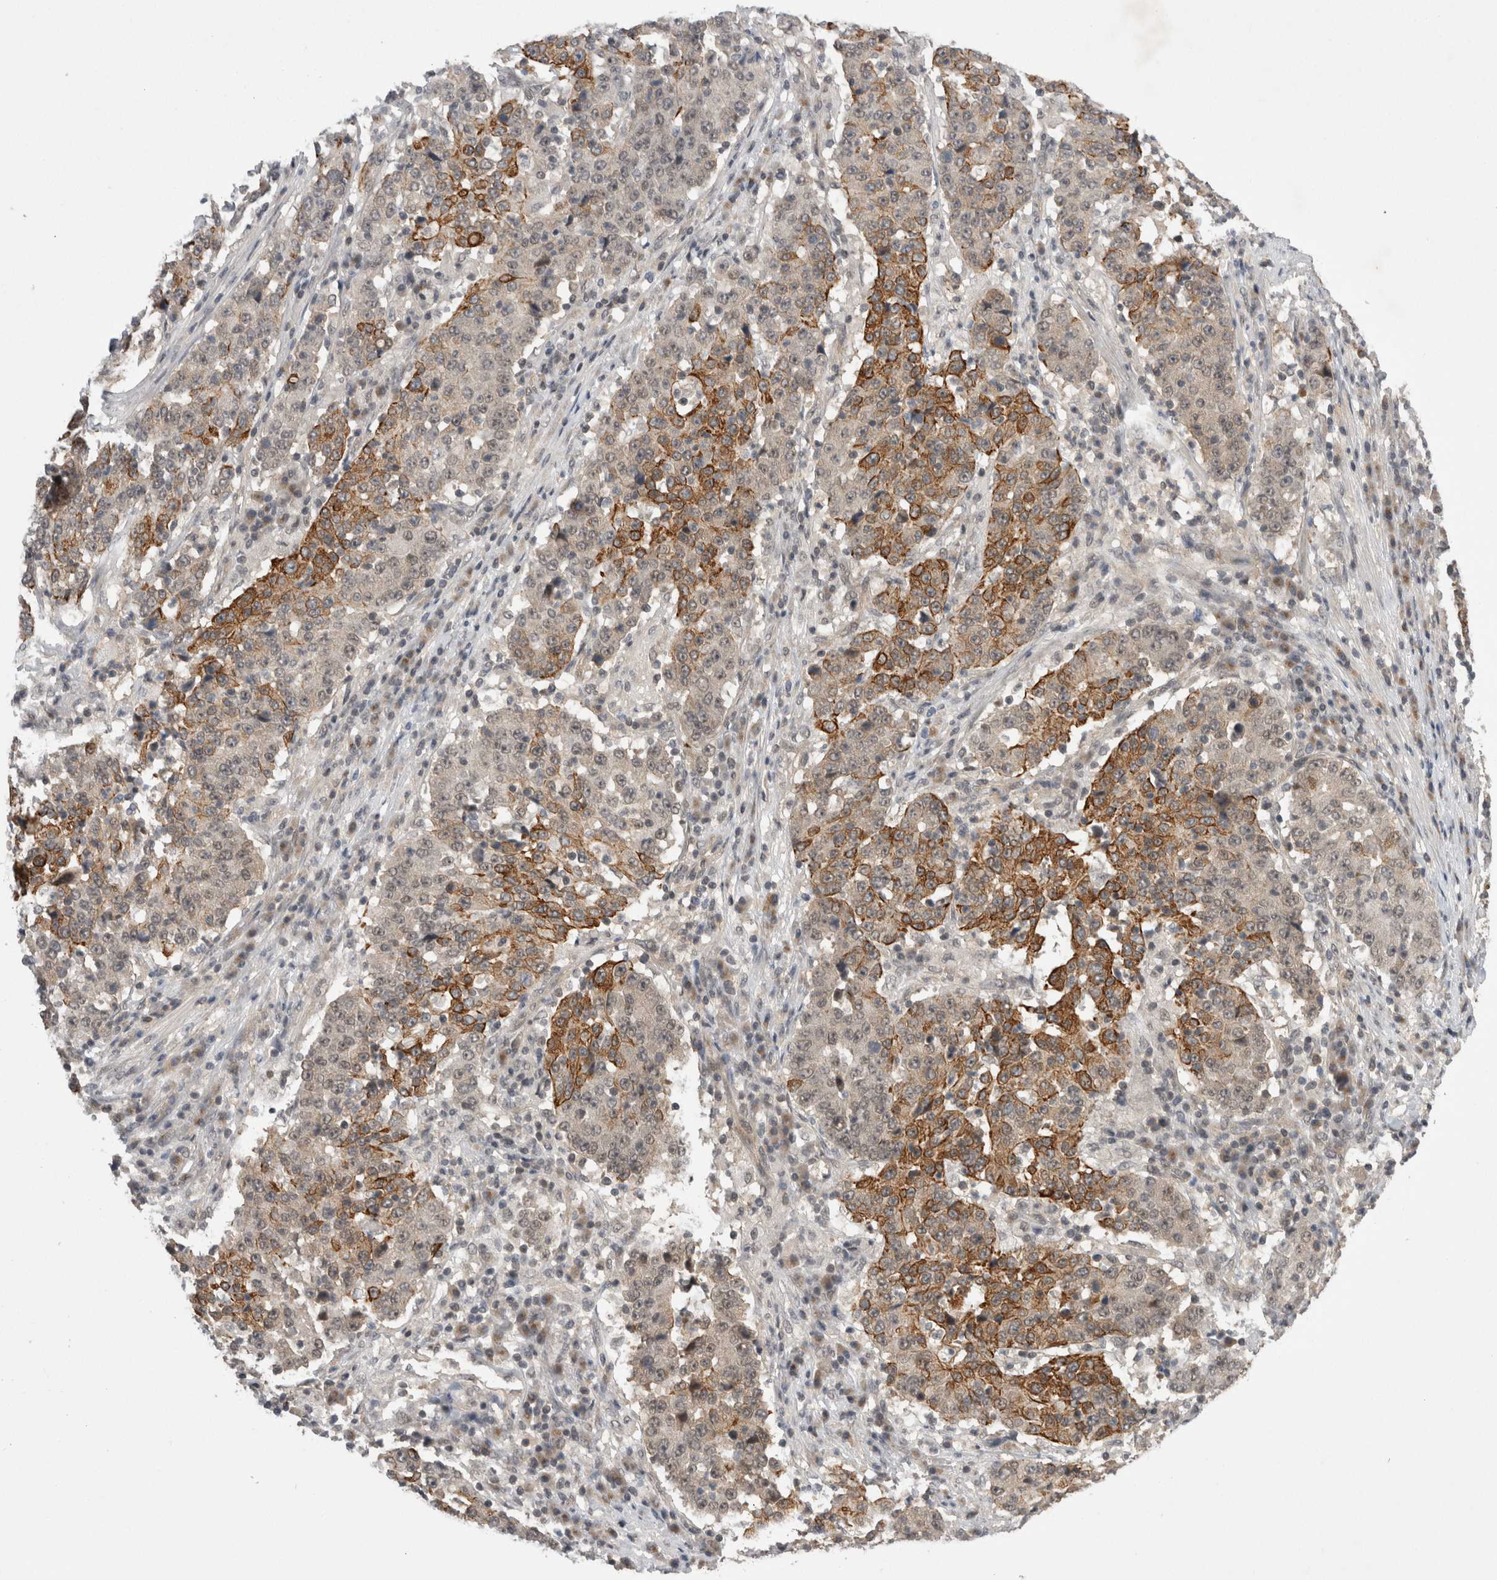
{"staining": {"intensity": "moderate", "quantity": "25%-75%", "location": "cytoplasmic/membranous"}, "tissue": "stomach cancer", "cell_type": "Tumor cells", "image_type": "cancer", "snomed": [{"axis": "morphology", "description": "Adenocarcinoma, NOS"}, {"axis": "topography", "description": "Stomach"}], "caption": "A micrograph of stomach cancer stained for a protein shows moderate cytoplasmic/membranous brown staining in tumor cells.", "gene": "ZNF341", "patient": {"sex": "male", "age": 59}}